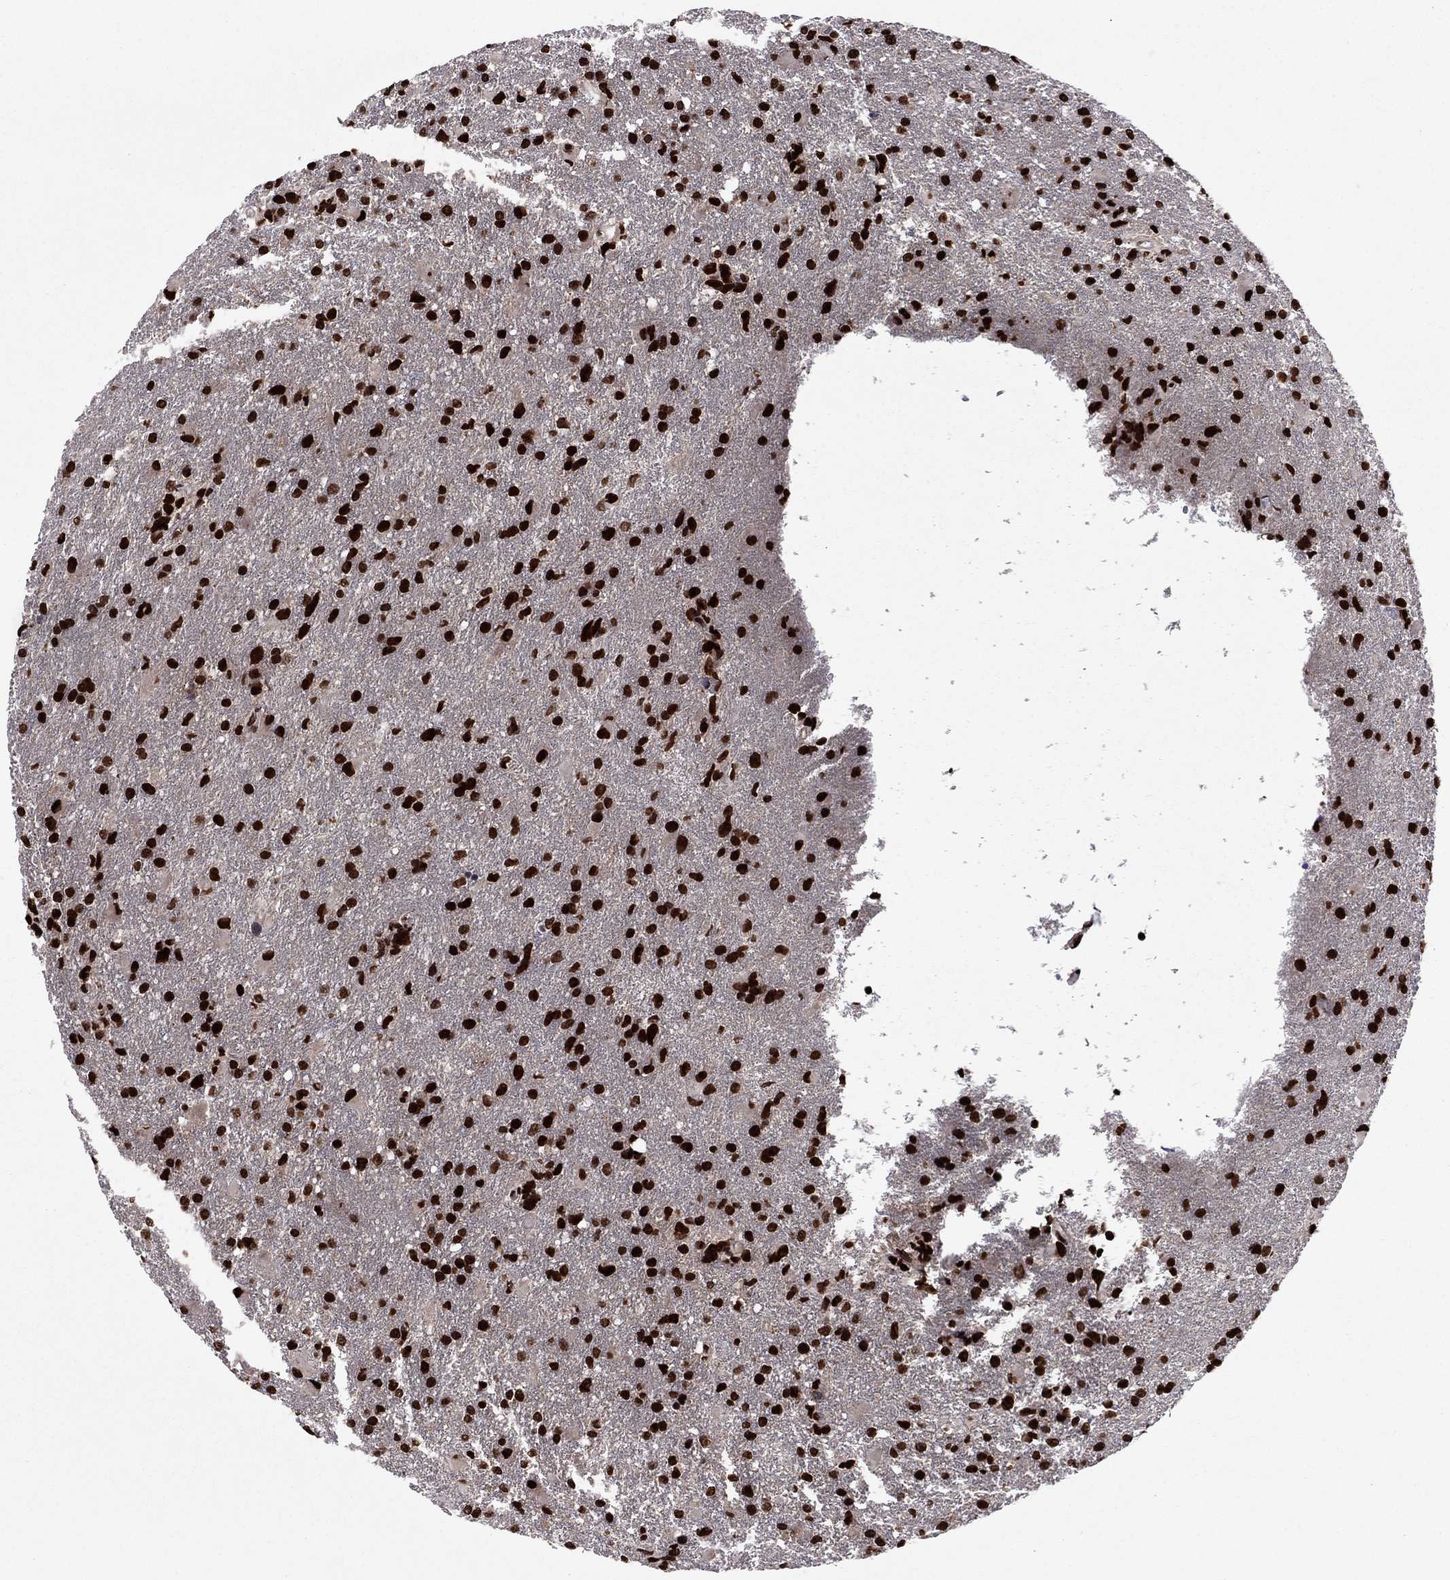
{"staining": {"intensity": "strong", "quantity": ">75%", "location": "nuclear"}, "tissue": "glioma", "cell_type": "Tumor cells", "image_type": "cancer", "snomed": [{"axis": "morphology", "description": "Glioma, malignant, High grade"}, {"axis": "topography", "description": "Brain"}], "caption": "The histopathology image reveals staining of glioma, revealing strong nuclear protein staining (brown color) within tumor cells. (Stains: DAB in brown, nuclei in blue, Microscopy: brightfield microscopy at high magnification).", "gene": "USP54", "patient": {"sex": "male", "age": 68}}